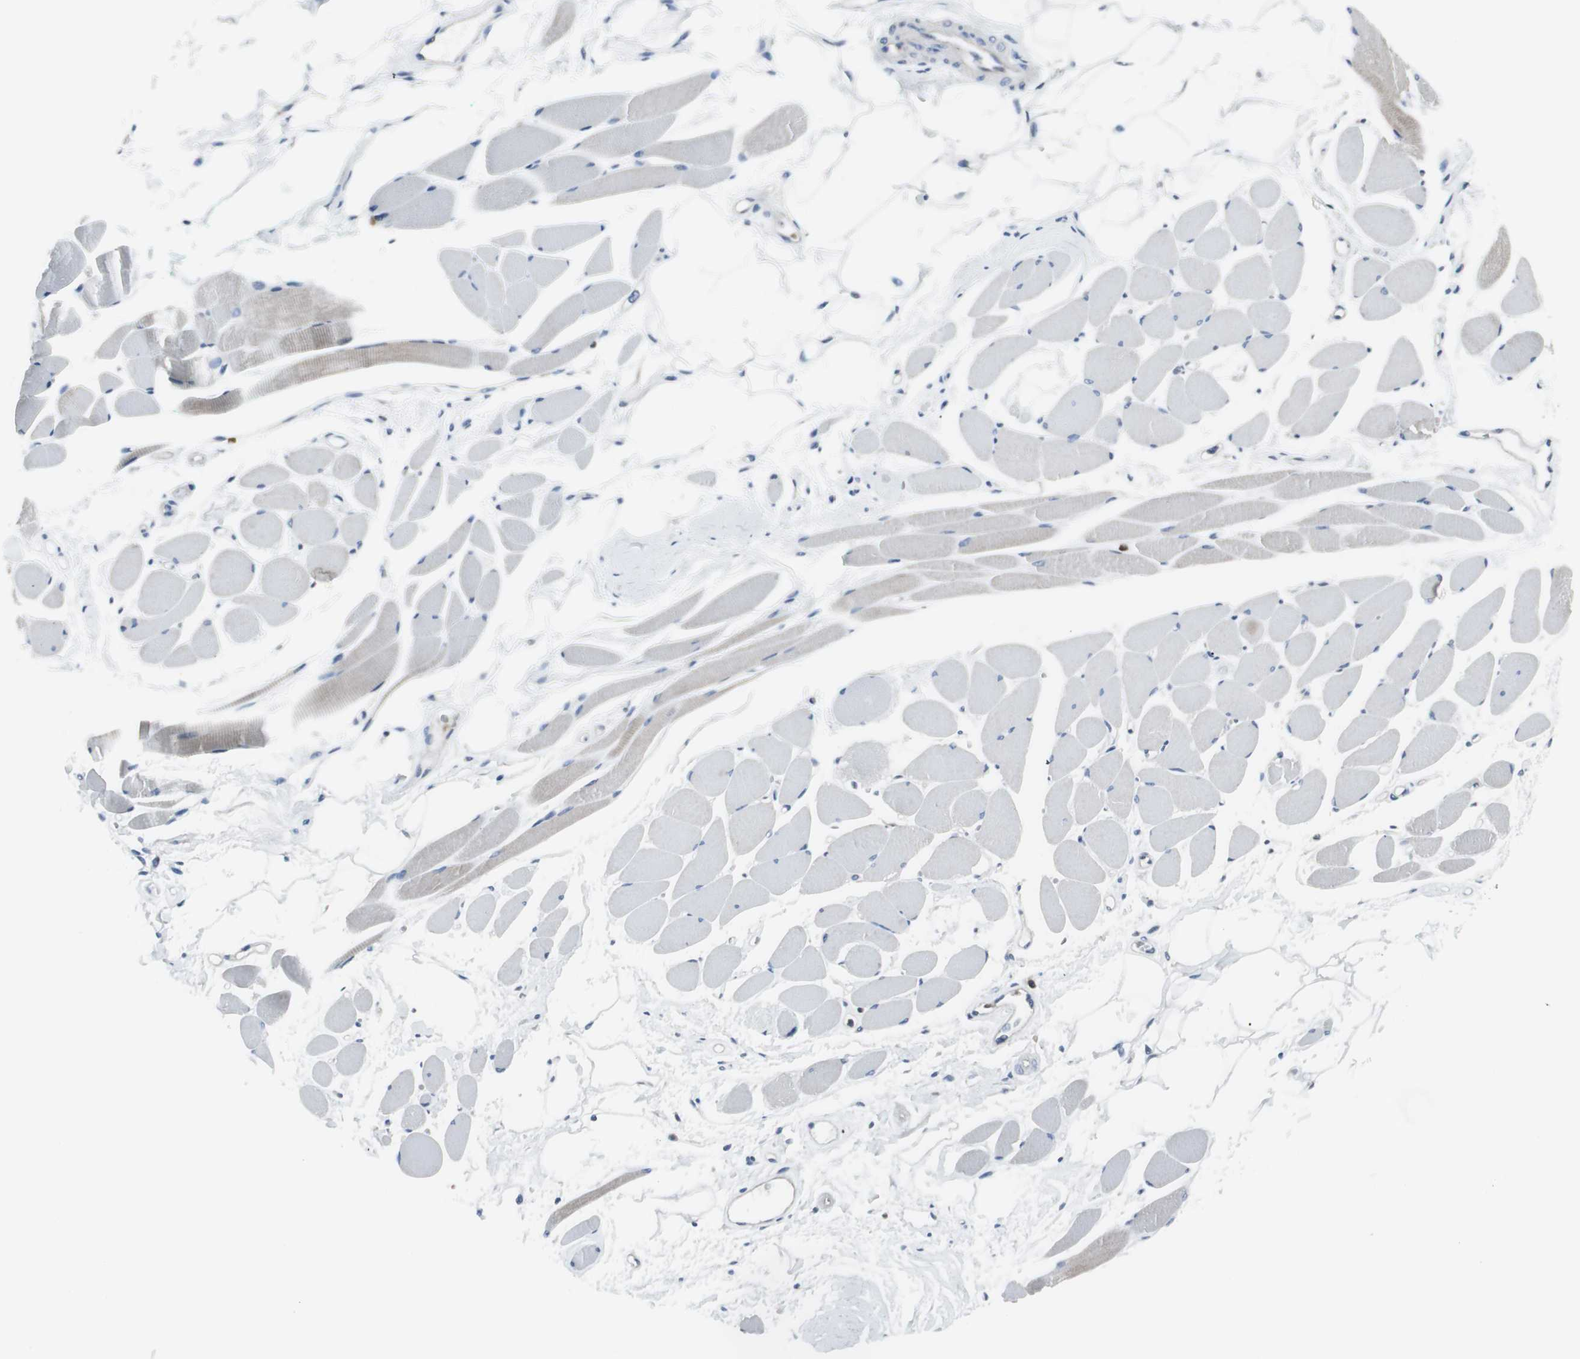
{"staining": {"intensity": "moderate", "quantity": "<25%", "location": "cytoplasmic/membranous"}, "tissue": "skeletal muscle", "cell_type": "Myocytes", "image_type": "normal", "snomed": [{"axis": "morphology", "description": "Normal tissue, NOS"}, {"axis": "topography", "description": "Skeletal muscle"}, {"axis": "topography", "description": "Peripheral nerve tissue"}], "caption": "Normal skeletal muscle exhibits moderate cytoplasmic/membranous expression in about <25% of myocytes, visualized by immunohistochemistry.", "gene": "SLC9A3R1", "patient": {"sex": "female", "age": 84}}